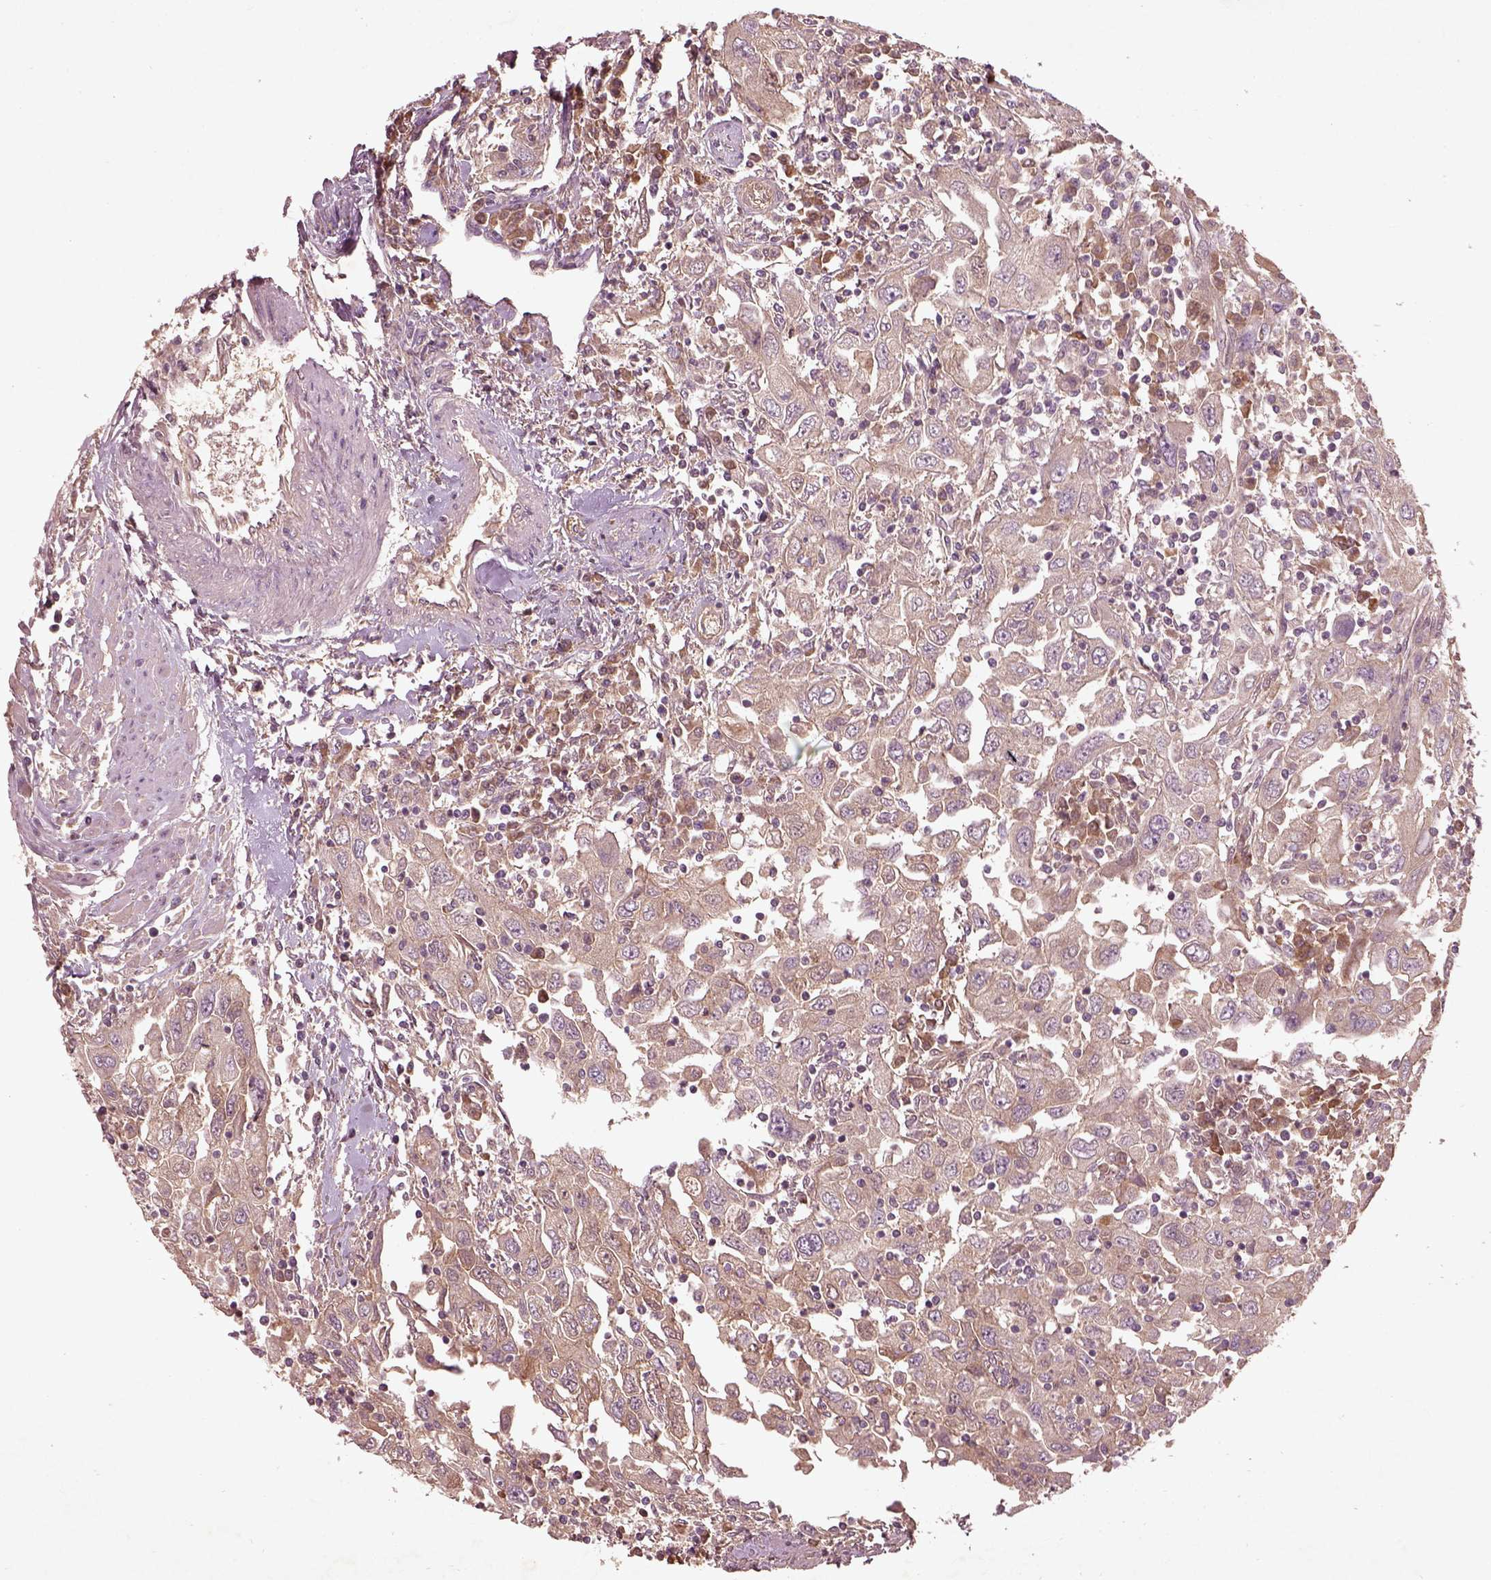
{"staining": {"intensity": "weak", "quantity": ">75%", "location": "cytoplasmic/membranous"}, "tissue": "urothelial cancer", "cell_type": "Tumor cells", "image_type": "cancer", "snomed": [{"axis": "morphology", "description": "Urothelial carcinoma, High grade"}, {"axis": "topography", "description": "Urinary bladder"}], "caption": "Human urothelial cancer stained with a protein marker exhibits weak staining in tumor cells.", "gene": "FAM234A", "patient": {"sex": "male", "age": 76}}